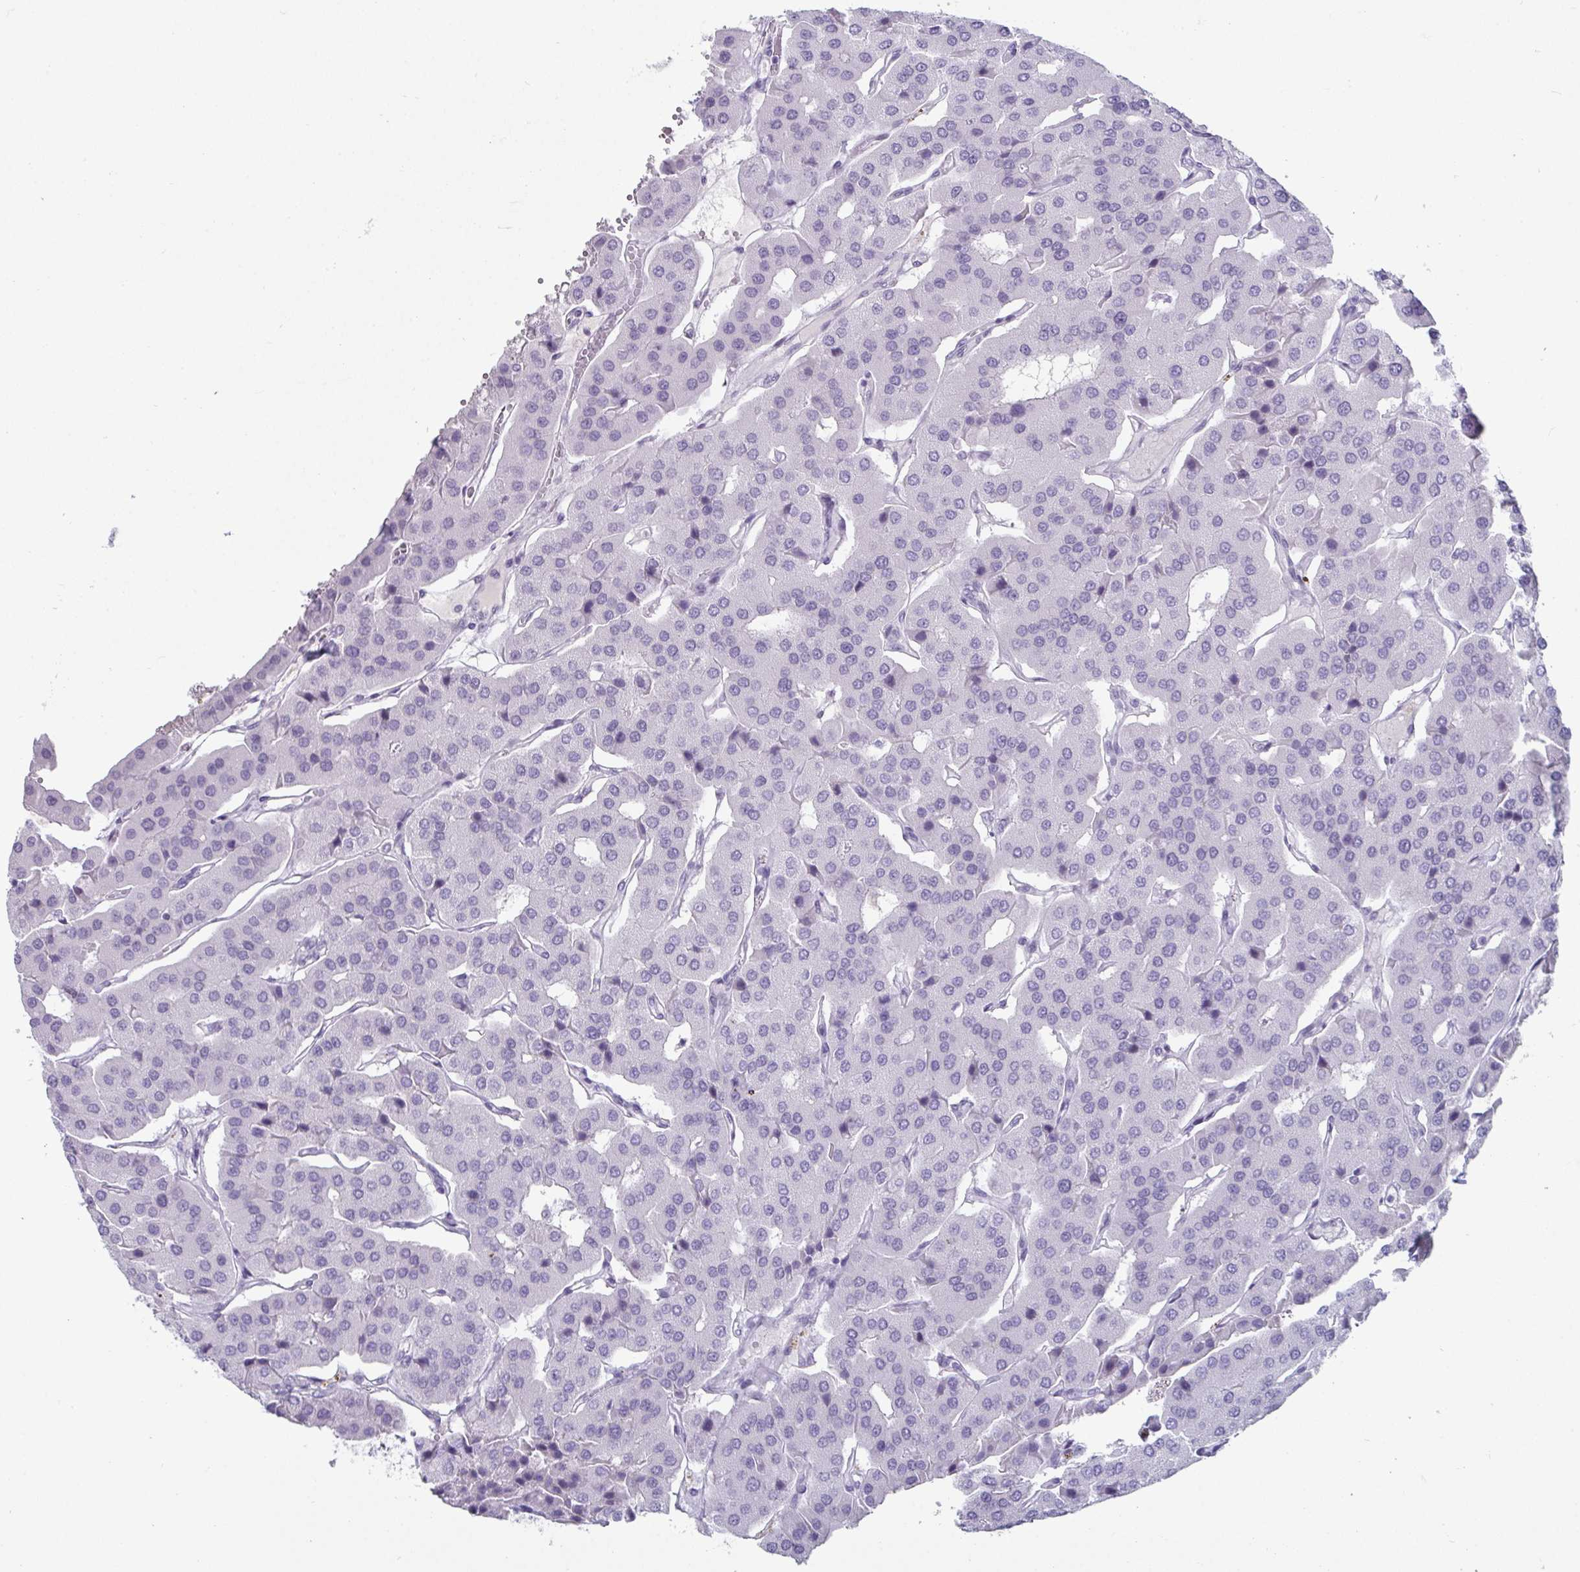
{"staining": {"intensity": "negative", "quantity": "none", "location": "none"}, "tissue": "parathyroid gland", "cell_type": "Glandular cells", "image_type": "normal", "snomed": [{"axis": "morphology", "description": "Normal tissue, NOS"}, {"axis": "morphology", "description": "Adenoma, NOS"}, {"axis": "topography", "description": "Parathyroid gland"}], "caption": "Immunohistochemical staining of benign parathyroid gland demonstrates no significant positivity in glandular cells.", "gene": "VSIG10L", "patient": {"sex": "female", "age": 86}}